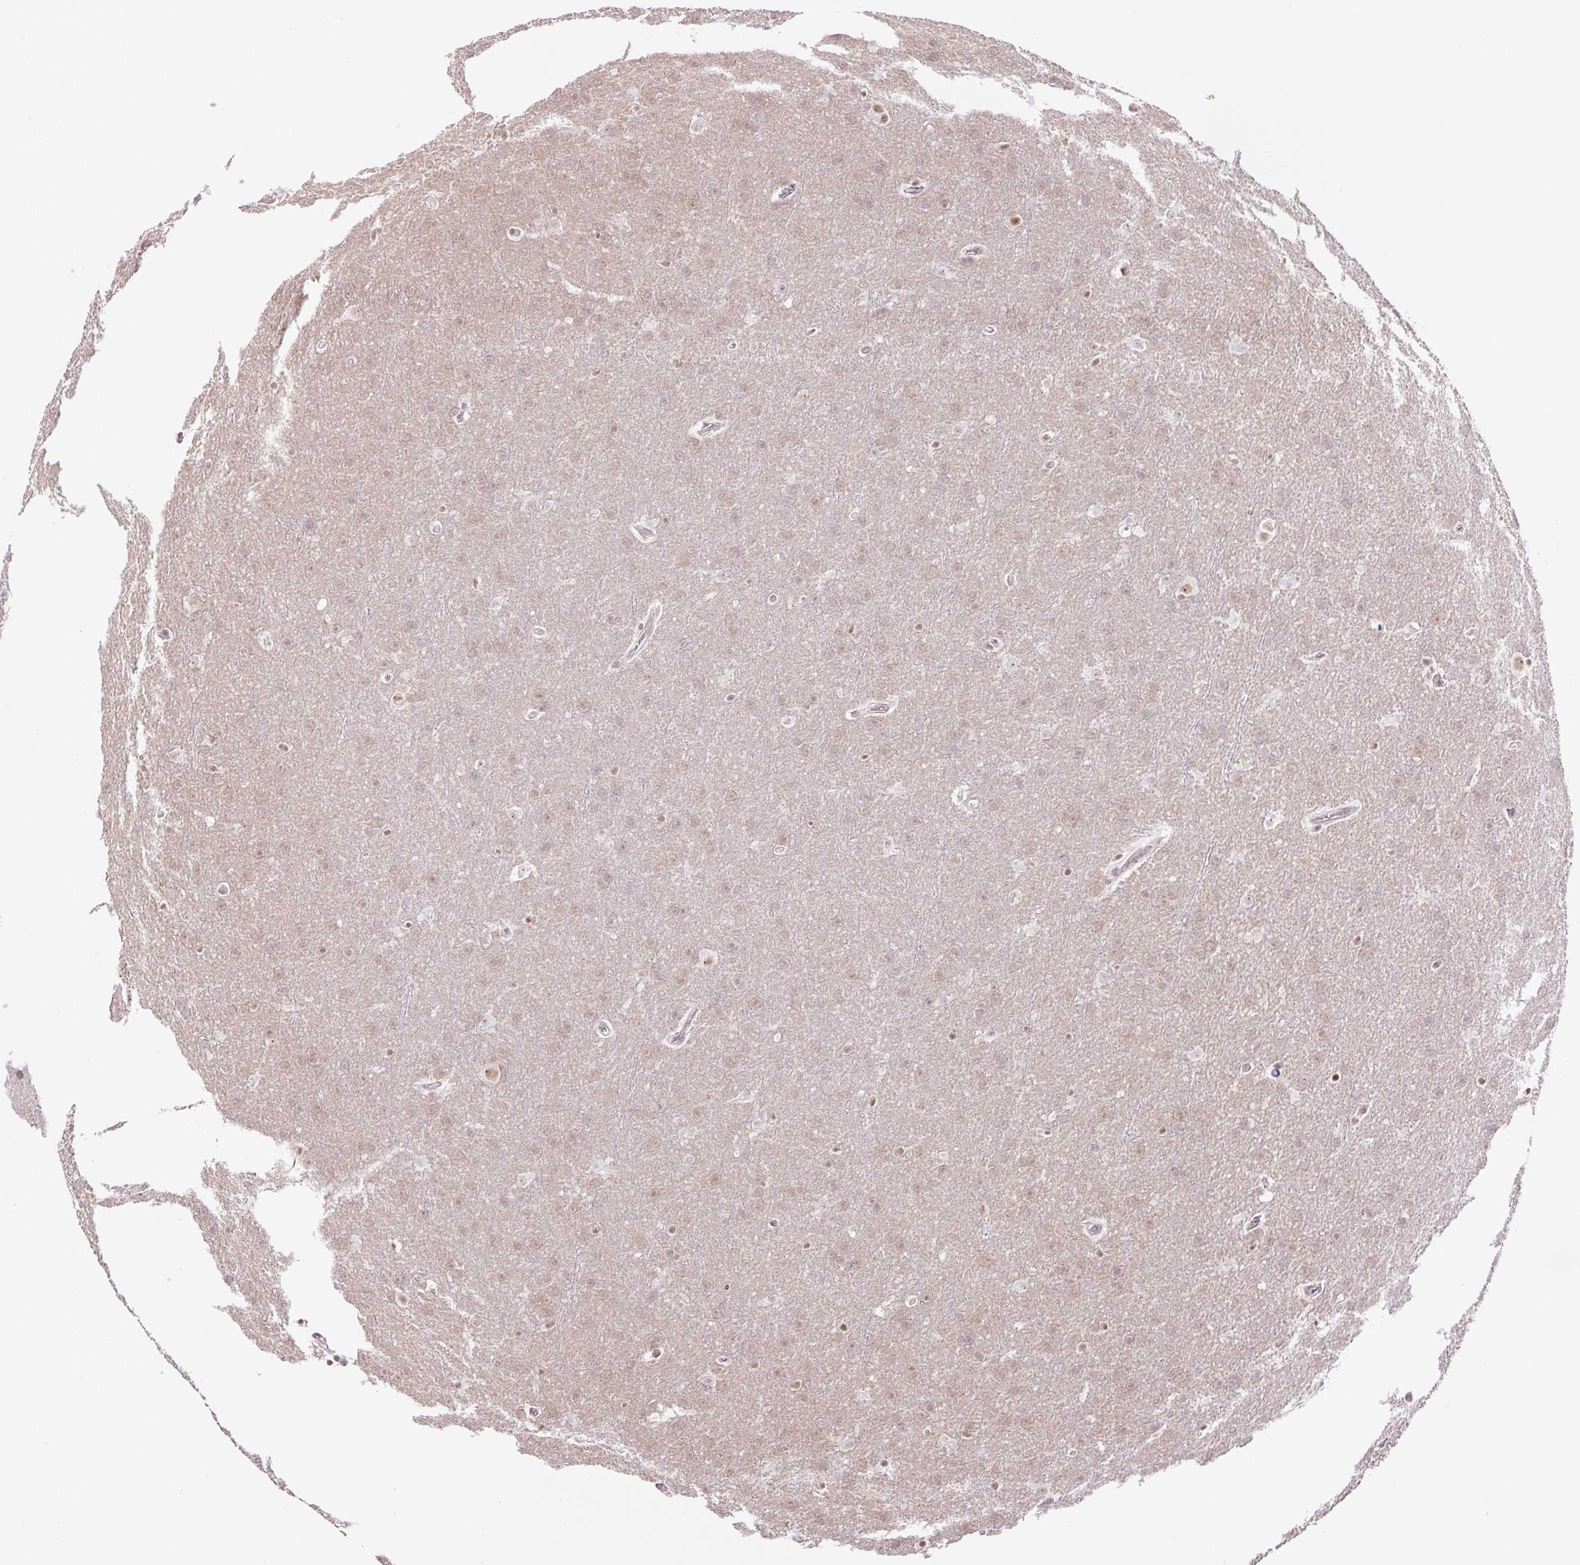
{"staining": {"intensity": "moderate", "quantity": "25%-75%", "location": "nuclear"}, "tissue": "glioma", "cell_type": "Tumor cells", "image_type": "cancer", "snomed": [{"axis": "morphology", "description": "Glioma, malignant, Low grade"}, {"axis": "topography", "description": "Brain"}], "caption": "Immunohistochemical staining of human glioma reveals moderate nuclear protein expression in approximately 25%-75% of tumor cells.", "gene": "TCFL5", "patient": {"sex": "female", "age": 32}}